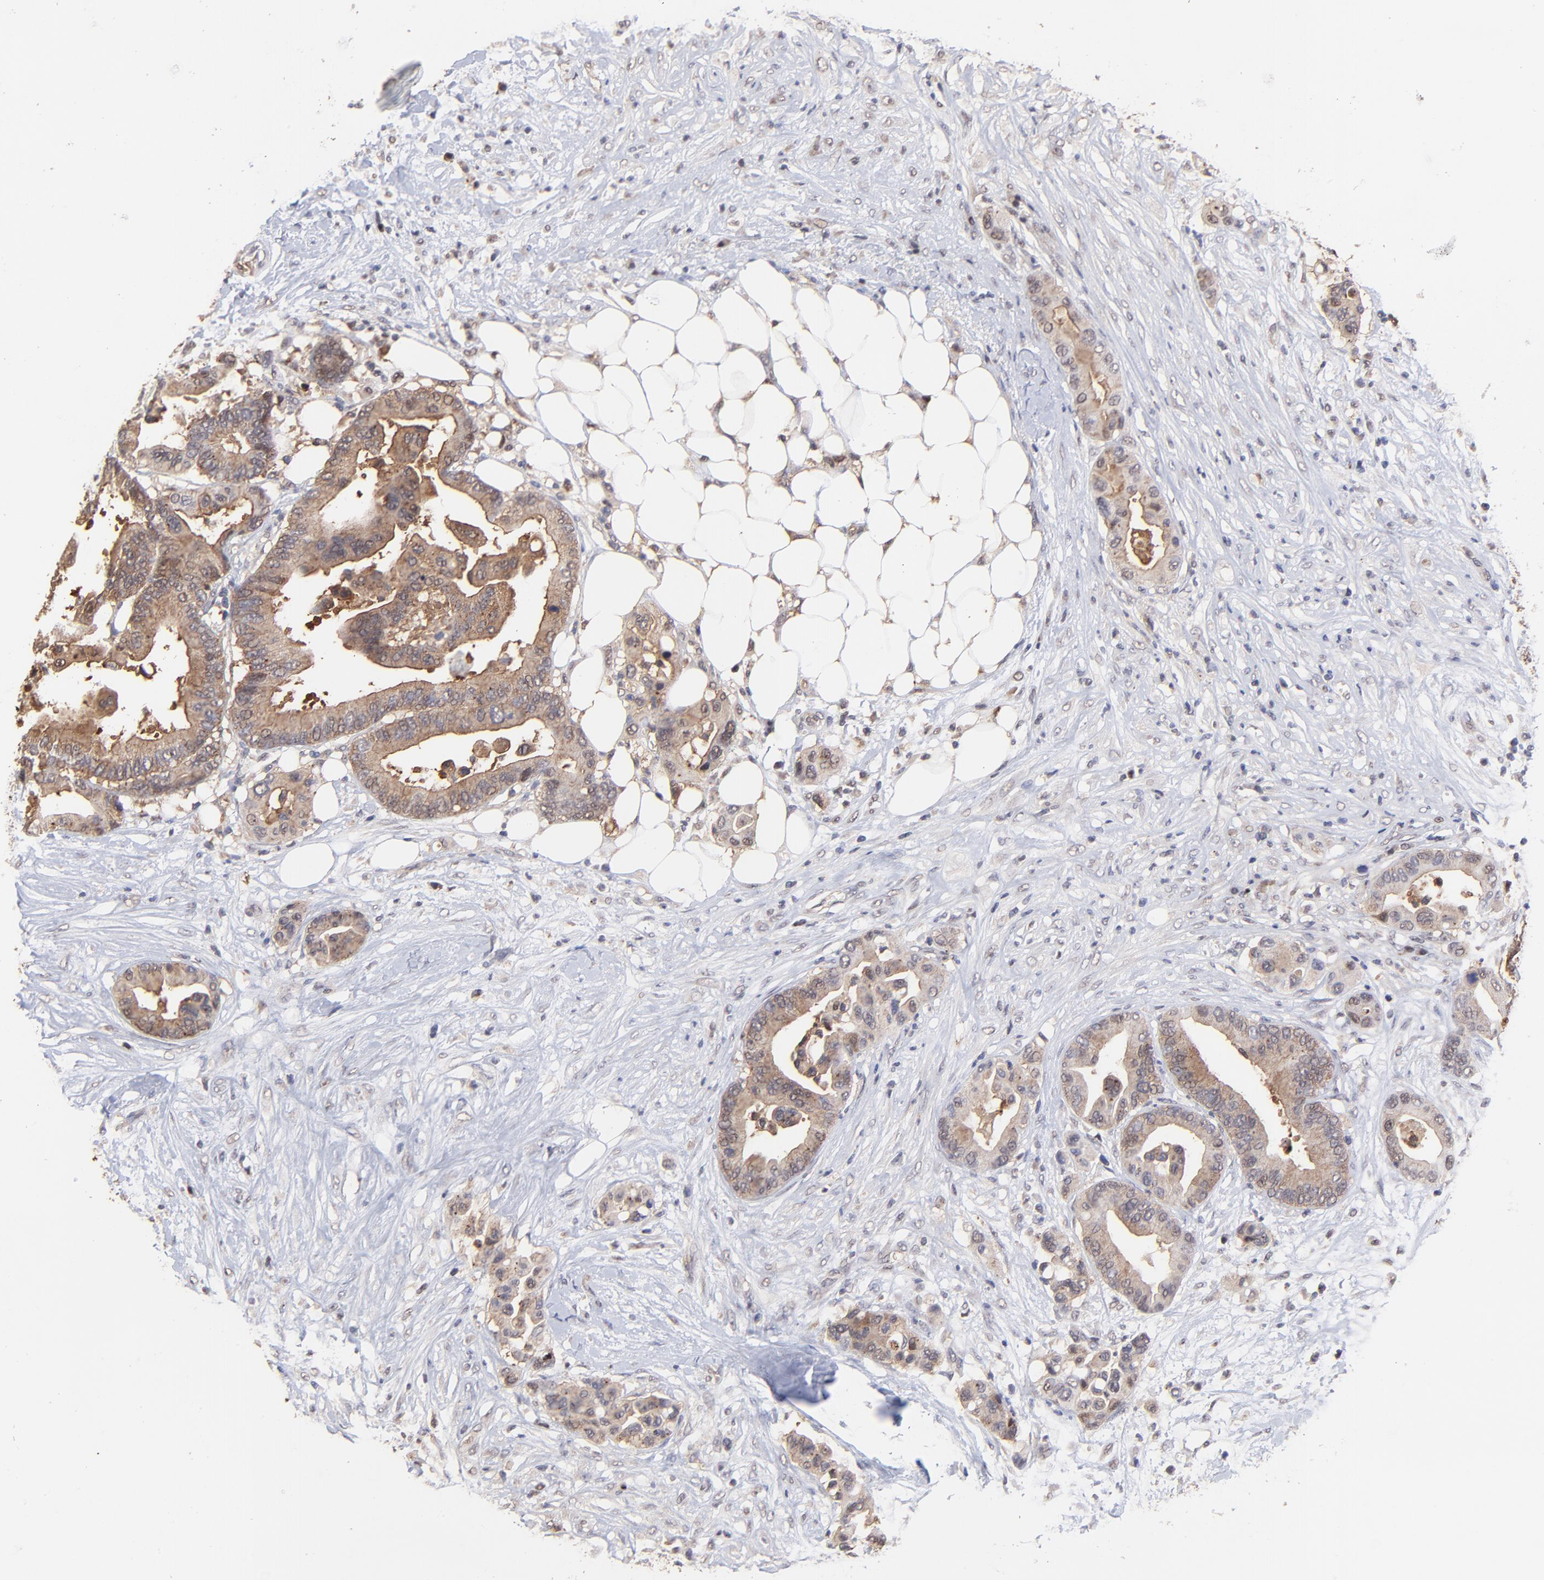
{"staining": {"intensity": "moderate", "quantity": ">75%", "location": "cytoplasmic/membranous"}, "tissue": "colorectal cancer", "cell_type": "Tumor cells", "image_type": "cancer", "snomed": [{"axis": "morphology", "description": "Adenocarcinoma, NOS"}, {"axis": "topography", "description": "Colon"}], "caption": "The image reveals a brown stain indicating the presence of a protein in the cytoplasmic/membranous of tumor cells in colorectal cancer.", "gene": "PSMA6", "patient": {"sex": "male", "age": 82}}